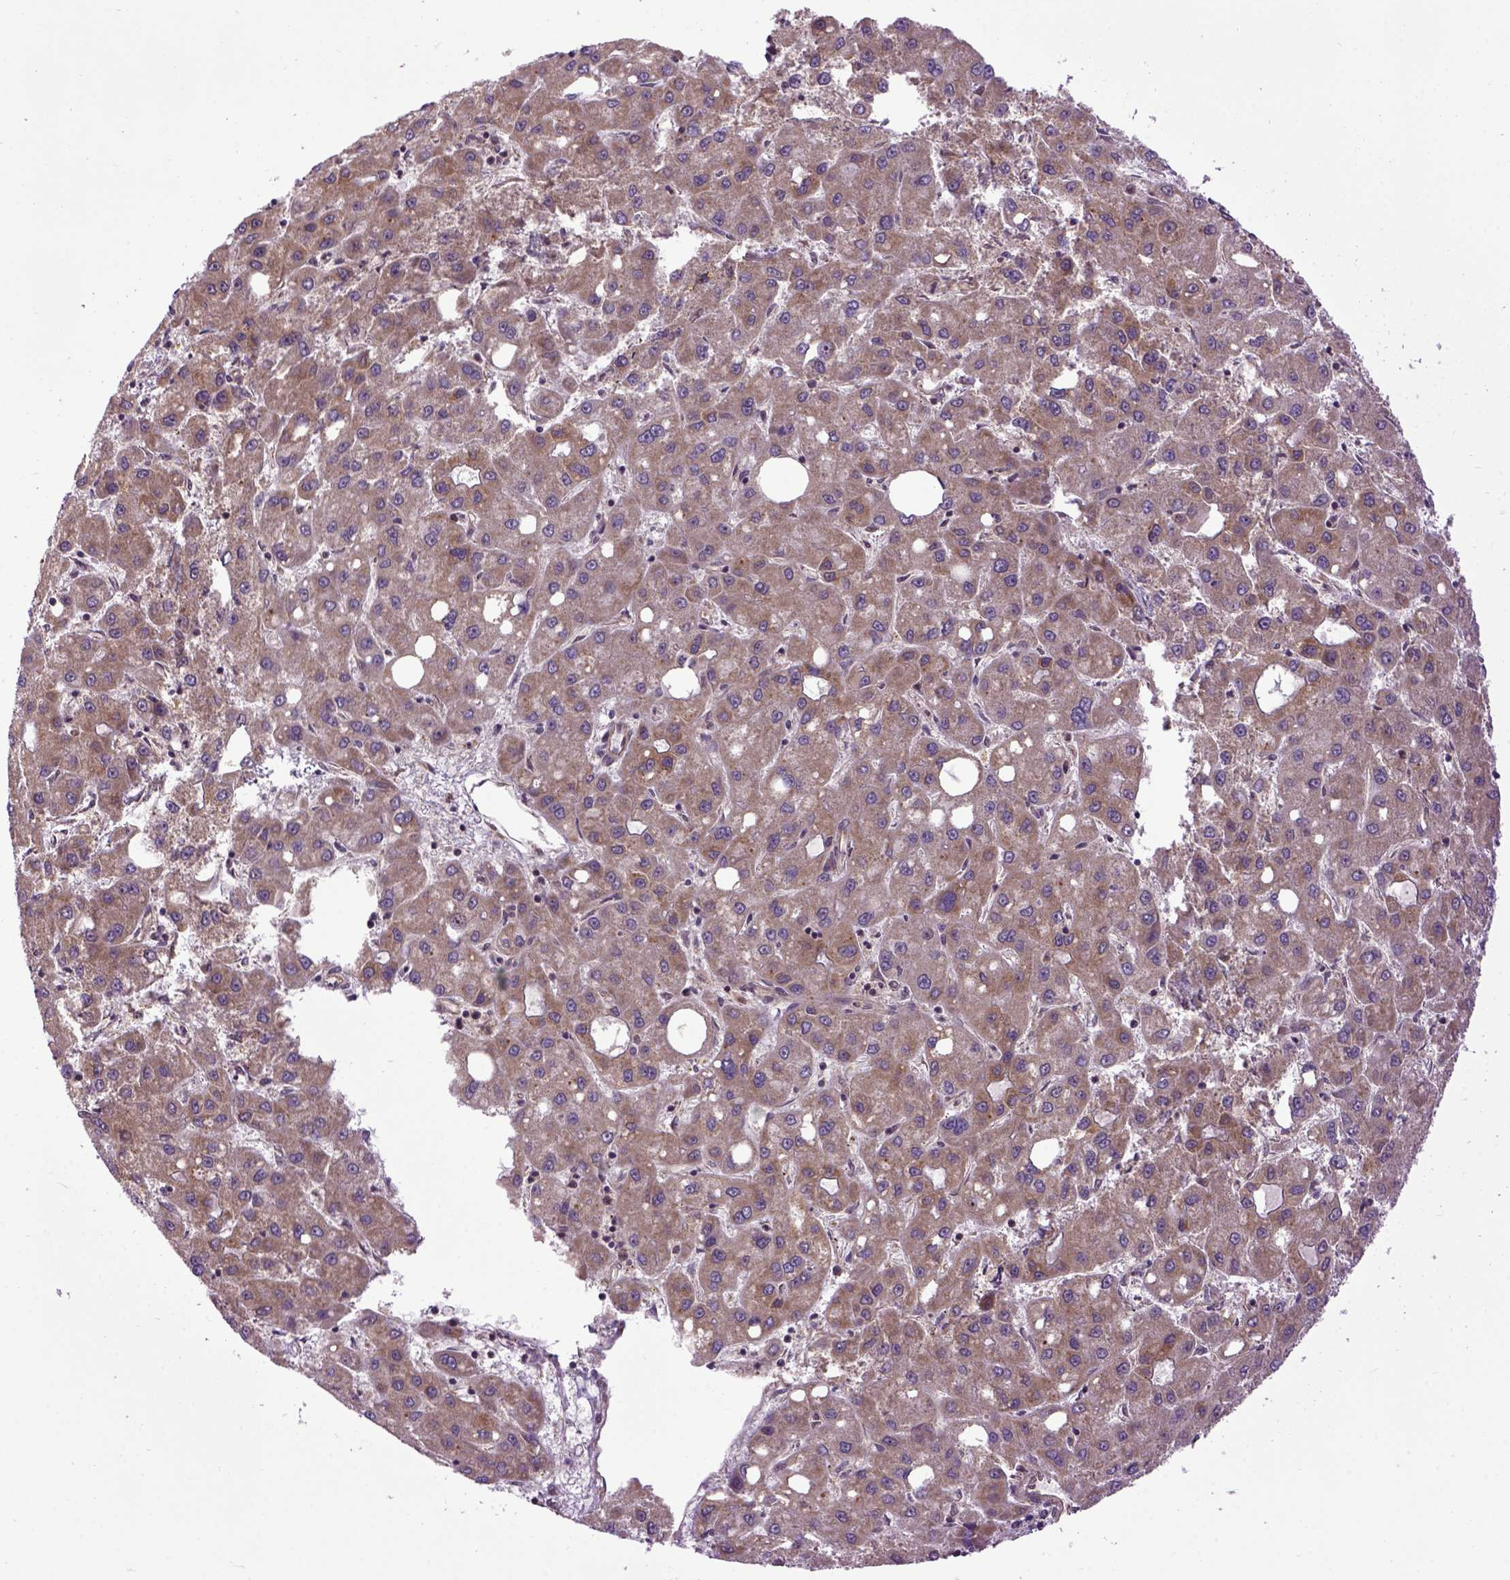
{"staining": {"intensity": "moderate", "quantity": ">75%", "location": "cytoplasmic/membranous"}, "tissue": "liver cancer", "cell_type": "Tumor cells", "image_type": "cancer", "snomed": [{"axis": "morphology", "description": "Carcinoma, Hepatocellular, NOS"}, {"axis": "topography", "description": "Liver"}], "caption": "Immunohistochemistry (IHC) staining of liver cancer, which shows medium levels of moderate cytoplasmic/membranous staining in about >75% of tumor cells indicating moderate cytoplasmic/membranous protein staining. The staining was performed using DAB (brown) for protein detection and nuclei were counterstained in hematoxylin (blue).", "gene": "WDR48", "patient": {"sex": "male", "age": 73}}